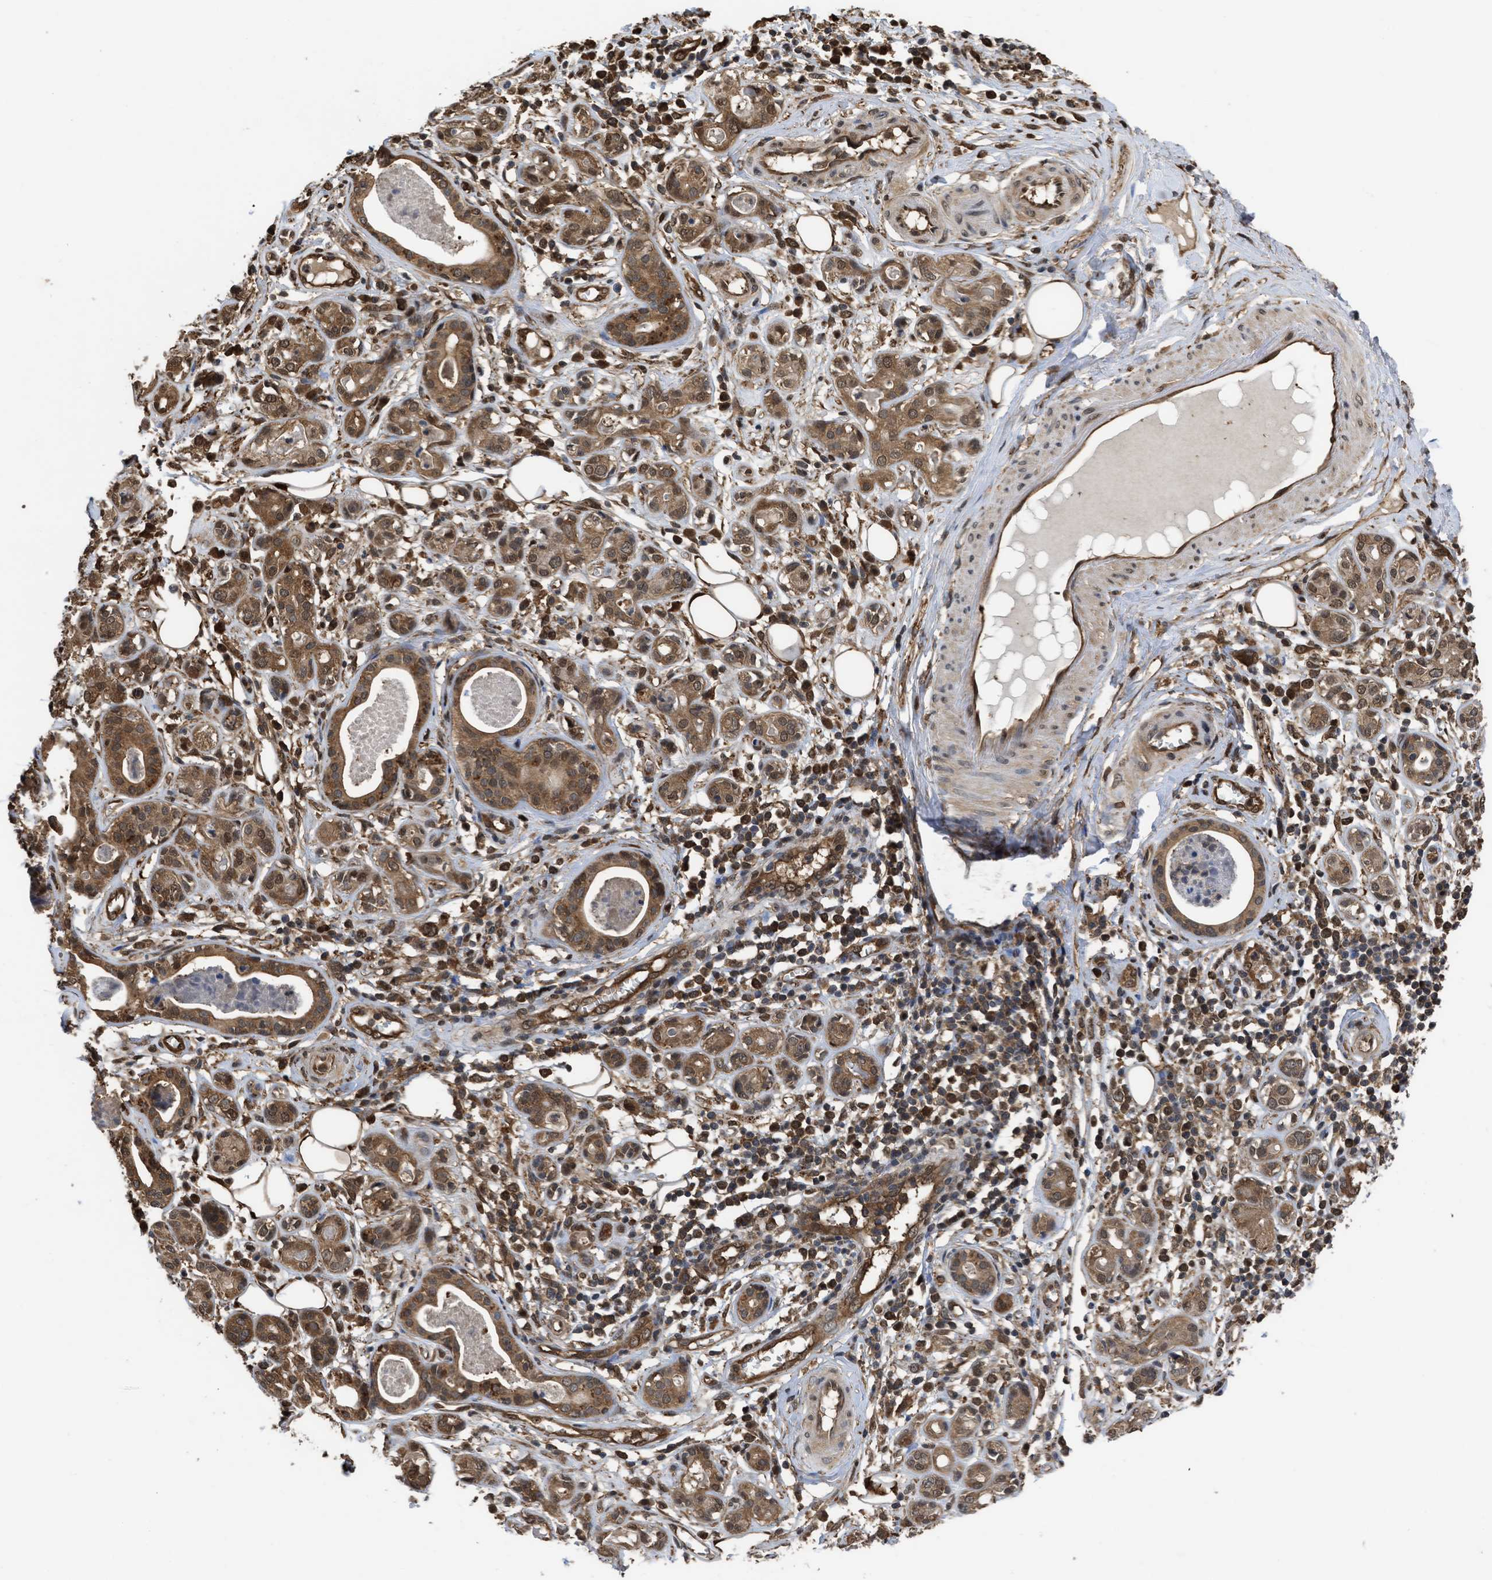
{"staining": {"intensity": "strong", "quantity": ">75%", "location": "cytoplasmic/membranous"}, "tissue": "adipose tissue", "cell_type": "Adipocytes", "image_type": "normal", "snomed": [{"axis": "morphology", "description": "Normal tissue, NOS"}, {"axis": "morphology", "description": "Inflammation, NOS"}, {"axis": "topography", "description": "Salivary gland"}, {"axis": "topography", "description": "Peripheral nerve tissue"}], "caption": "This photomicrograph displays immunohistochemistry staining of unremarkable human adipose tissue, with high strong cytoplasmic/membranous expression in about >75% of adipocytes.", "gene": "YWHAG", "patient": {"sex": "female", "age": 75}}